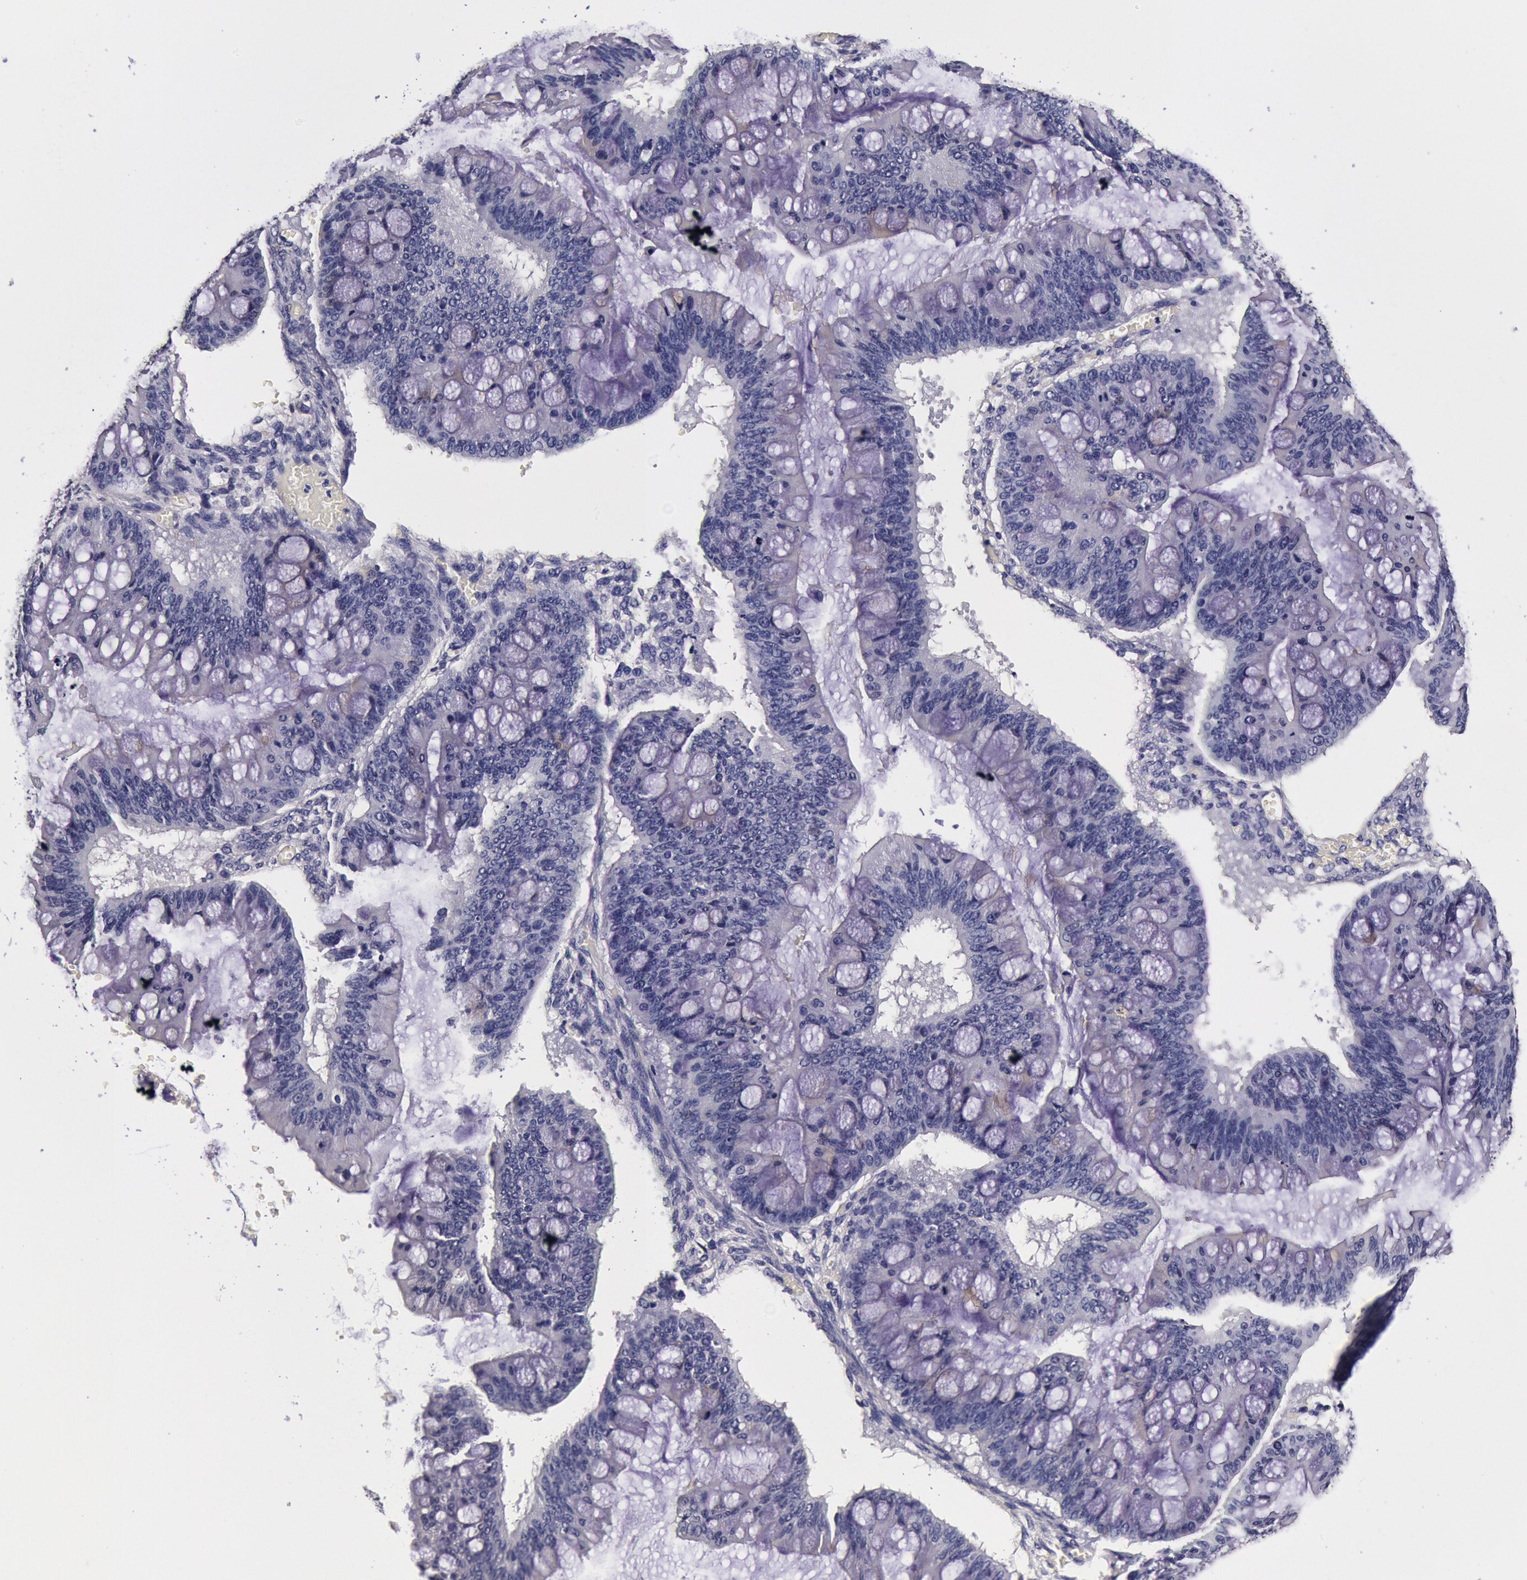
{"staining": {"intensity": "negative", "quantity": "none", "location": "none"}, "tissue": "ovarian cancer", "cell_type": "Tumor cells", "image_type": "cancer", "snomed": [{"axis": "morphology", "description": "Cystadenocarcinoma, mucinous, NOS"}, {"axis": "topography", "description": "Ovary"}], "caption": "This is an immunohistochemistry image of ovarian mucinous cystadenocarcinoma. There is no expression in tumor cells.", "gene": "CCDC22", "patient": {"sex": "female", "age": 73}}